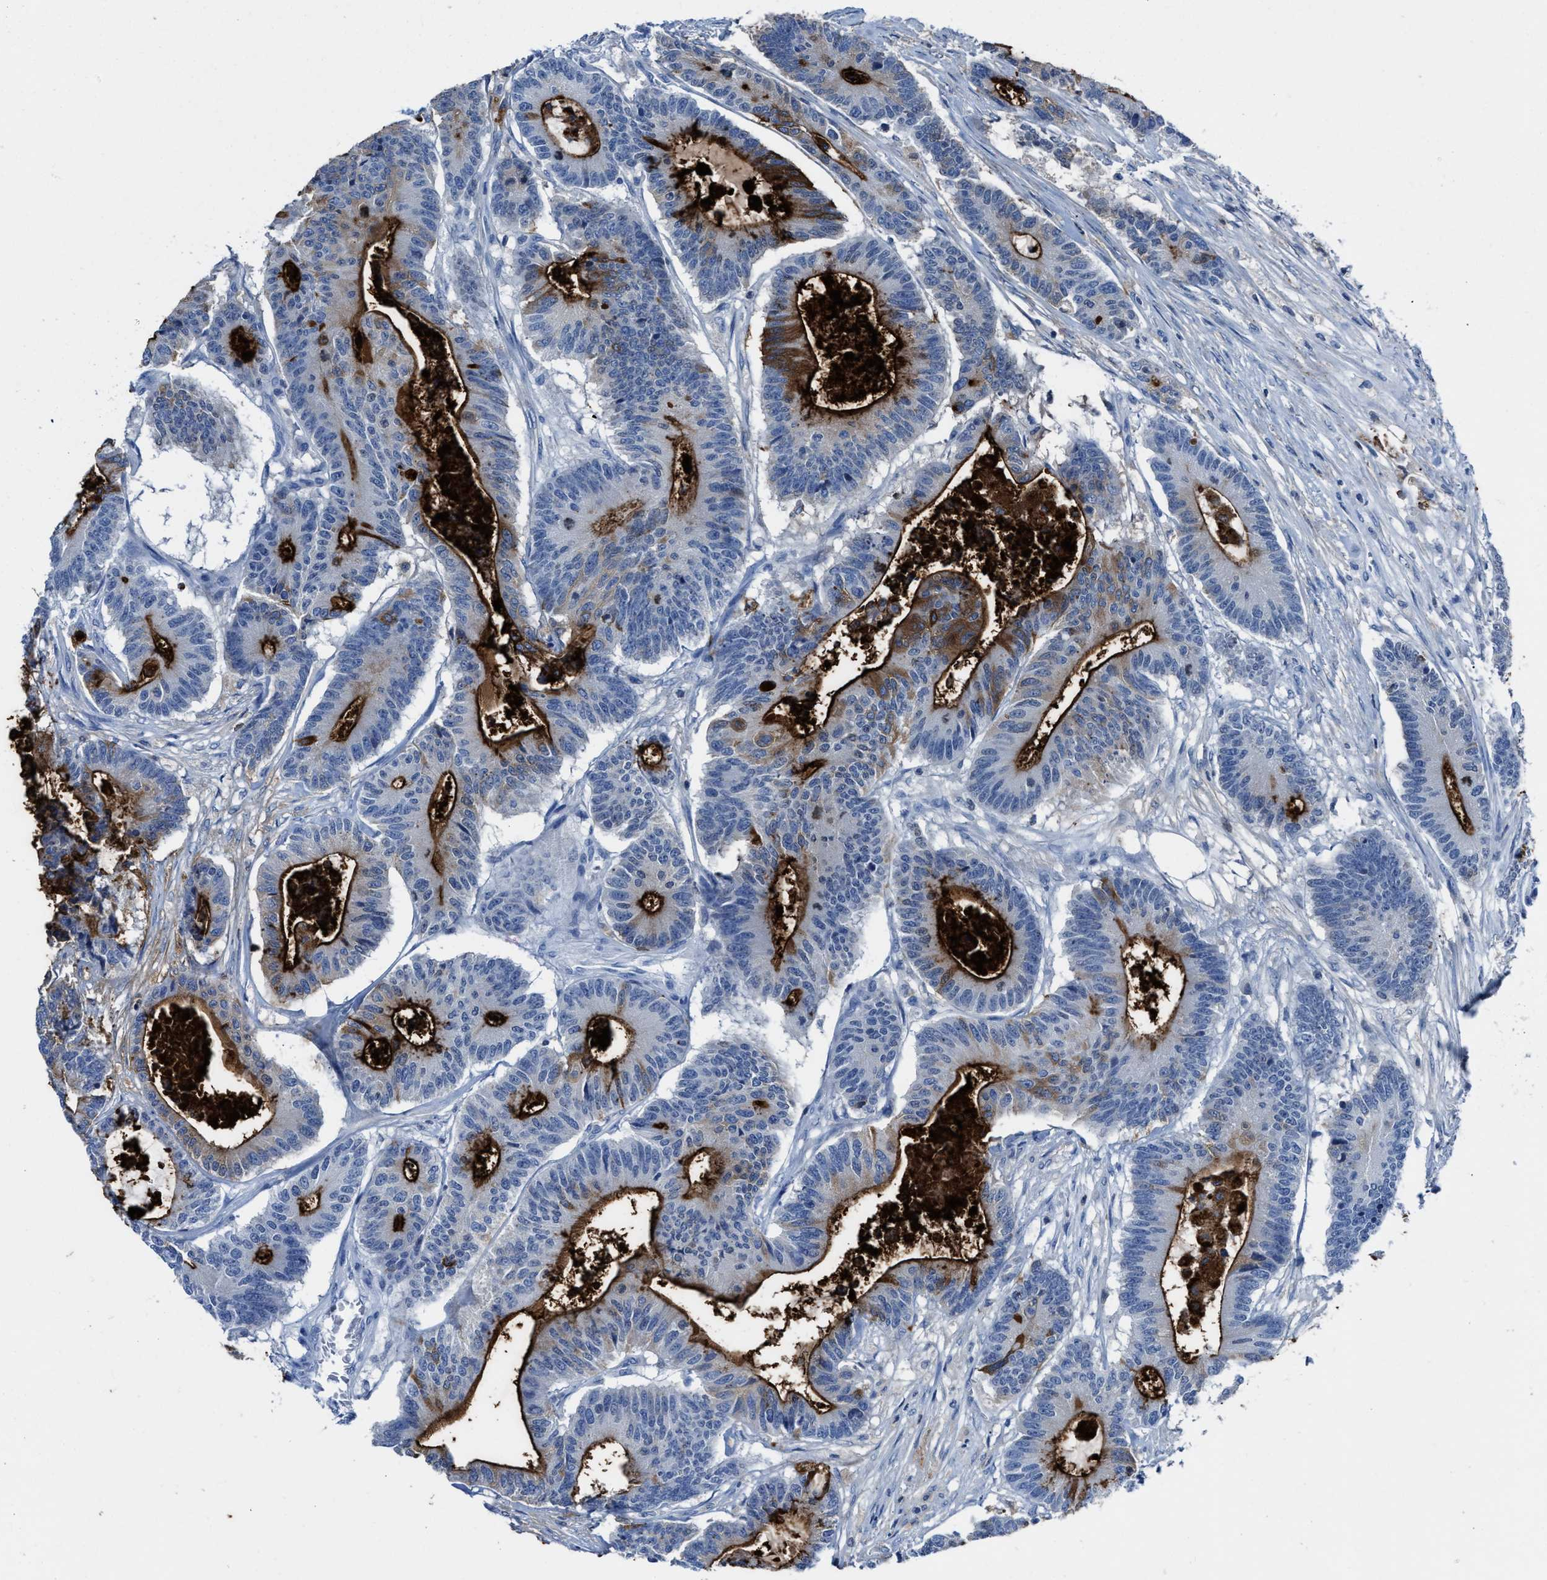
{"staining": {"intensity": "strong", "quantity": "25%-75%", "location": "cytoplasmic/membranous"}, "tissue": "colorectal cancer", "cell_type": "Tumor cells", "image_type": "cancer", "snomed": [{"axis": "morphology", "description": "Adenocarcinoma, NOS"}, {"axis": "topography", "description": "Colon"}], "caption": "A high amount of strong cytoplasmic/membranous expression is present in approximately 25%-75% of tumor cells in adenocarcinoma (colorectal) tissue.", "gene": "CEACAM5", "patient": {"sex": "female", "age": 84}}